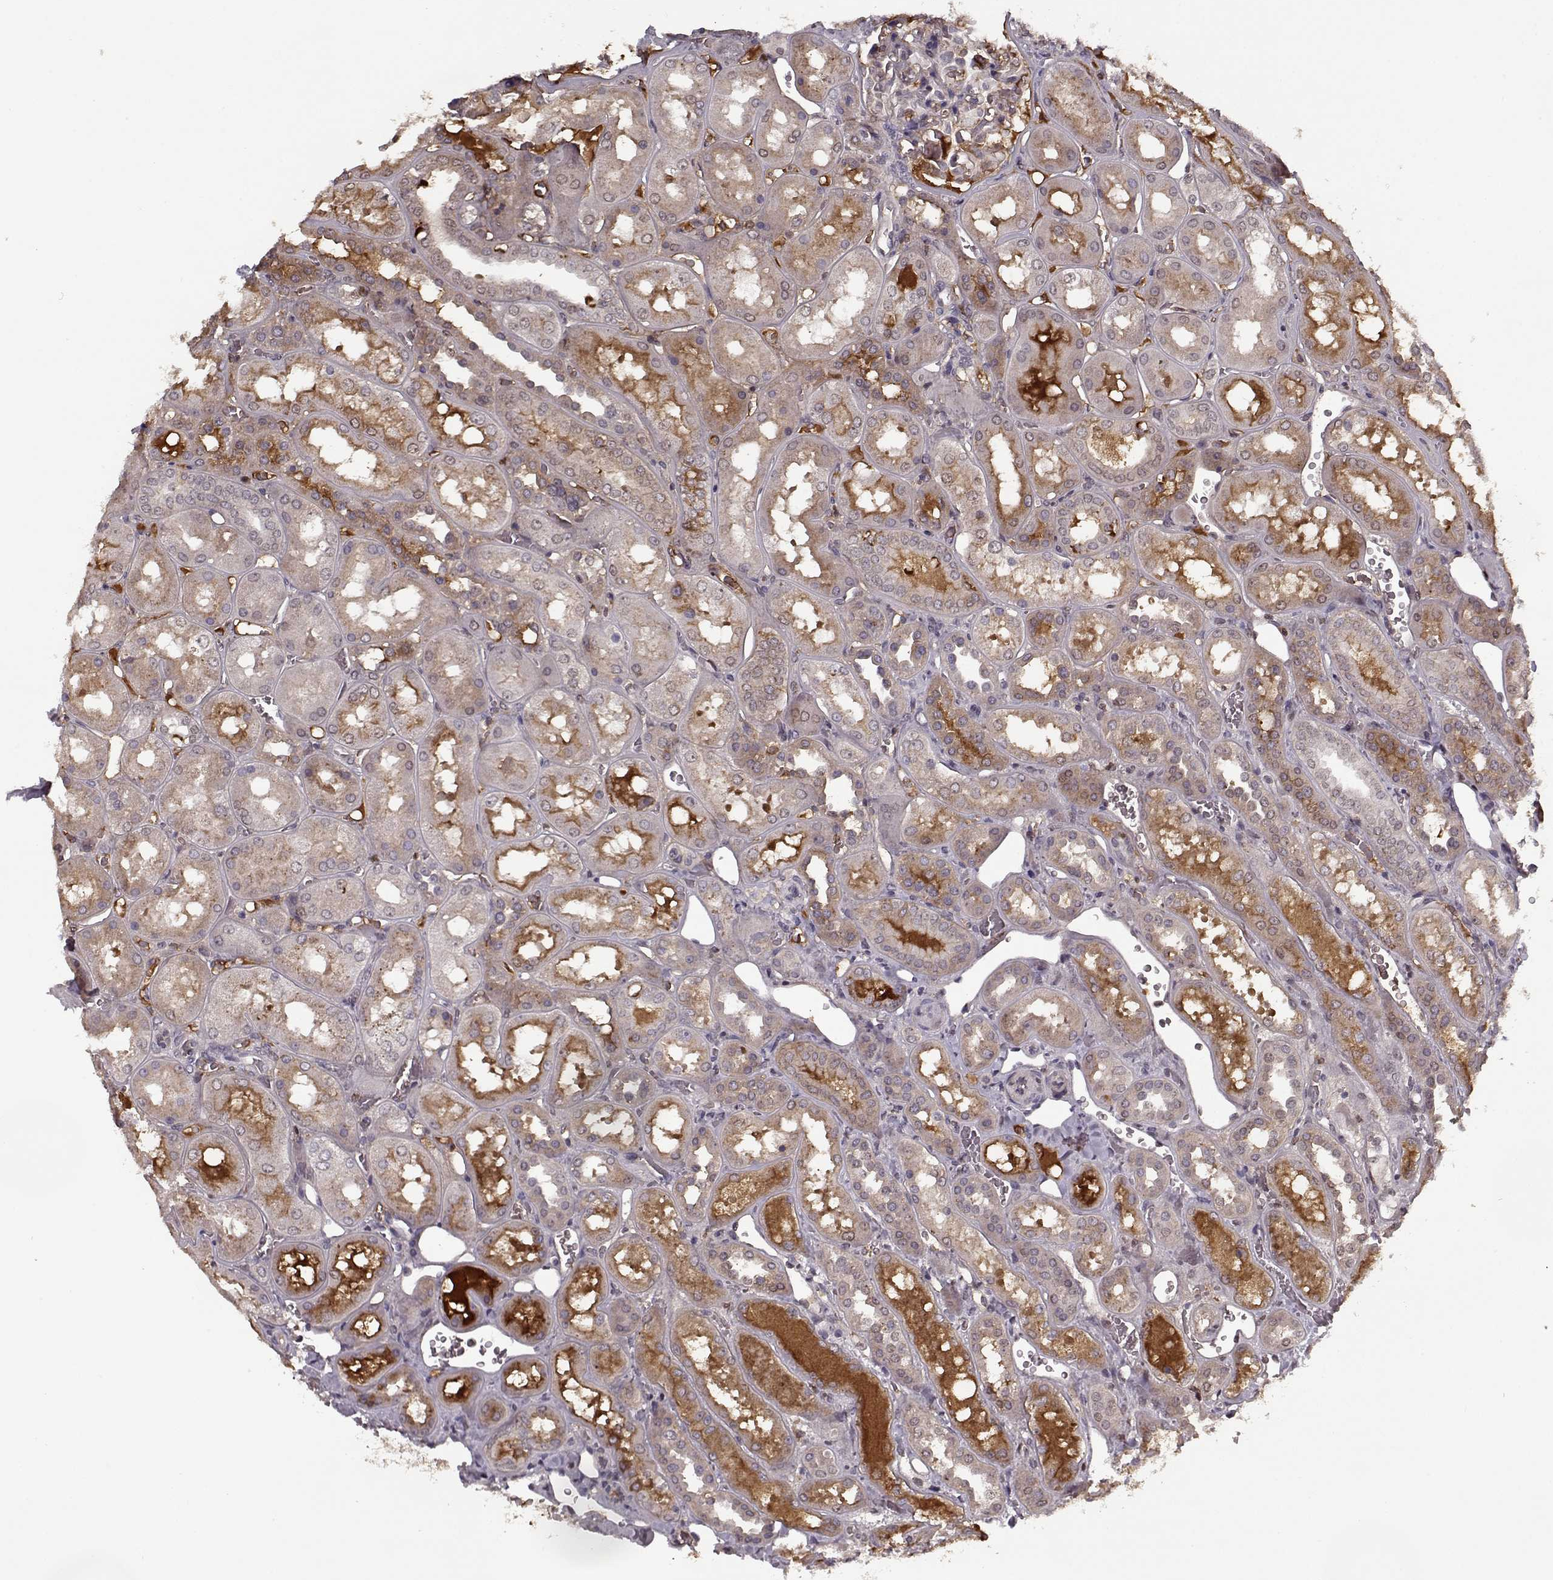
{"staining": {"intensity": "negative", "quantity": "none", "location": "none"}, "tissue": "kidney", "cell_type": "Cells in glomeruli", "image_type": "normal", "snomed": [{"axis": "morphology", "description": "Normal tissue, NOS"}, {"axis": "topography", "description": "Kidney"}], "caption": "IHC of normal human kidney displays no expression in cells in glomeruli.", "gene": "AFM", "patient": {"sex": "male", "age": 73}}